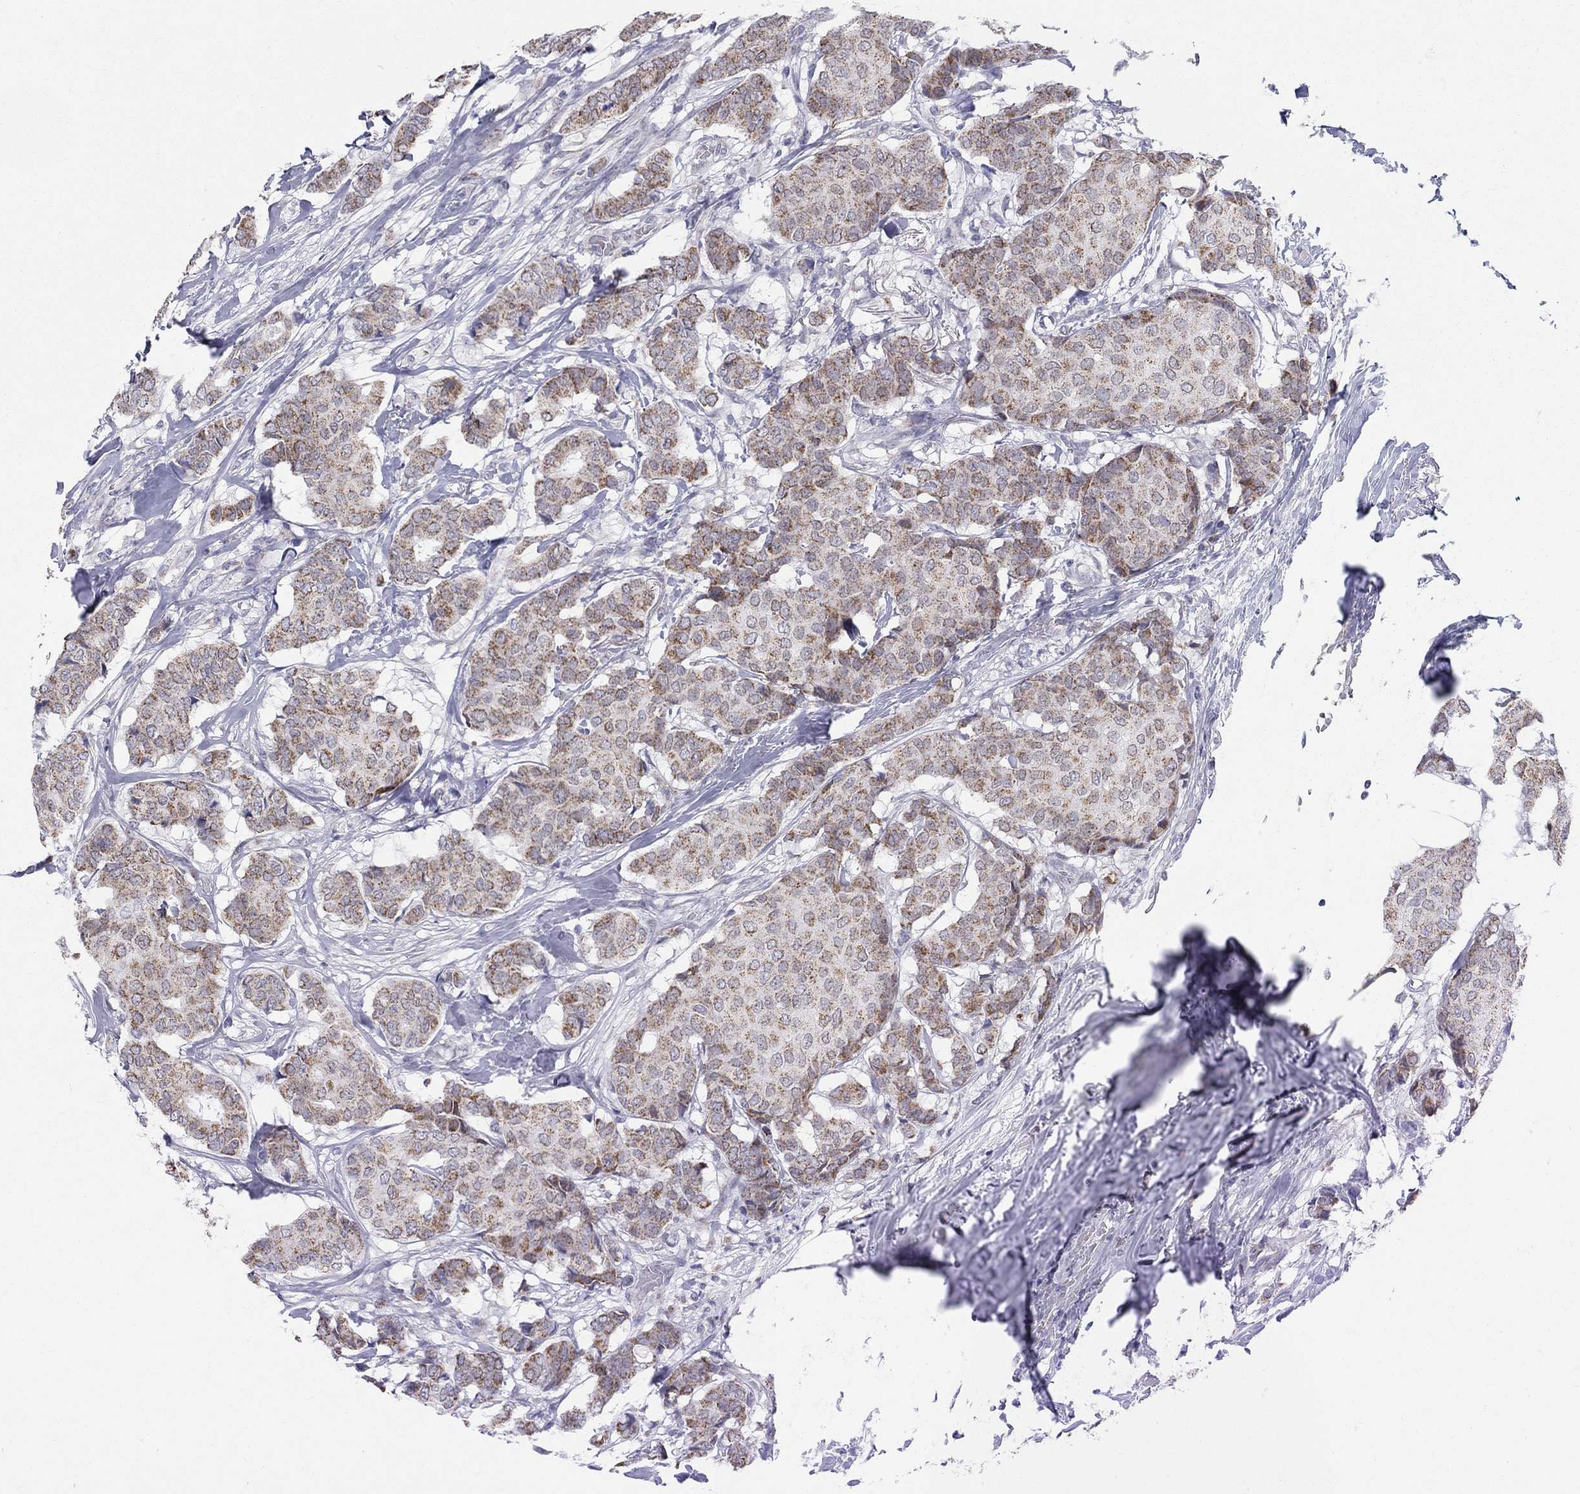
{"staining": {"intensity": "moderate", "quantity": ">75%", "location": "cytoplasmic/membranous"}, "tissue": "breast cancer", "cell_type": "Tumor cells", "image_type": "cancer", "snomed": [{"axis": "morphology", "description": "Duct carcinoma"}, {"axis": "topography", "description": "Breast"}], "caption": "Immunohistochemical staining of breast cancer demonstrates medium levels of moderate cytoplasmic/membranous expression in about >75% of tumor cells.", "gene": "KISS1R", "patient": {"sex": "female", "age": 75}}